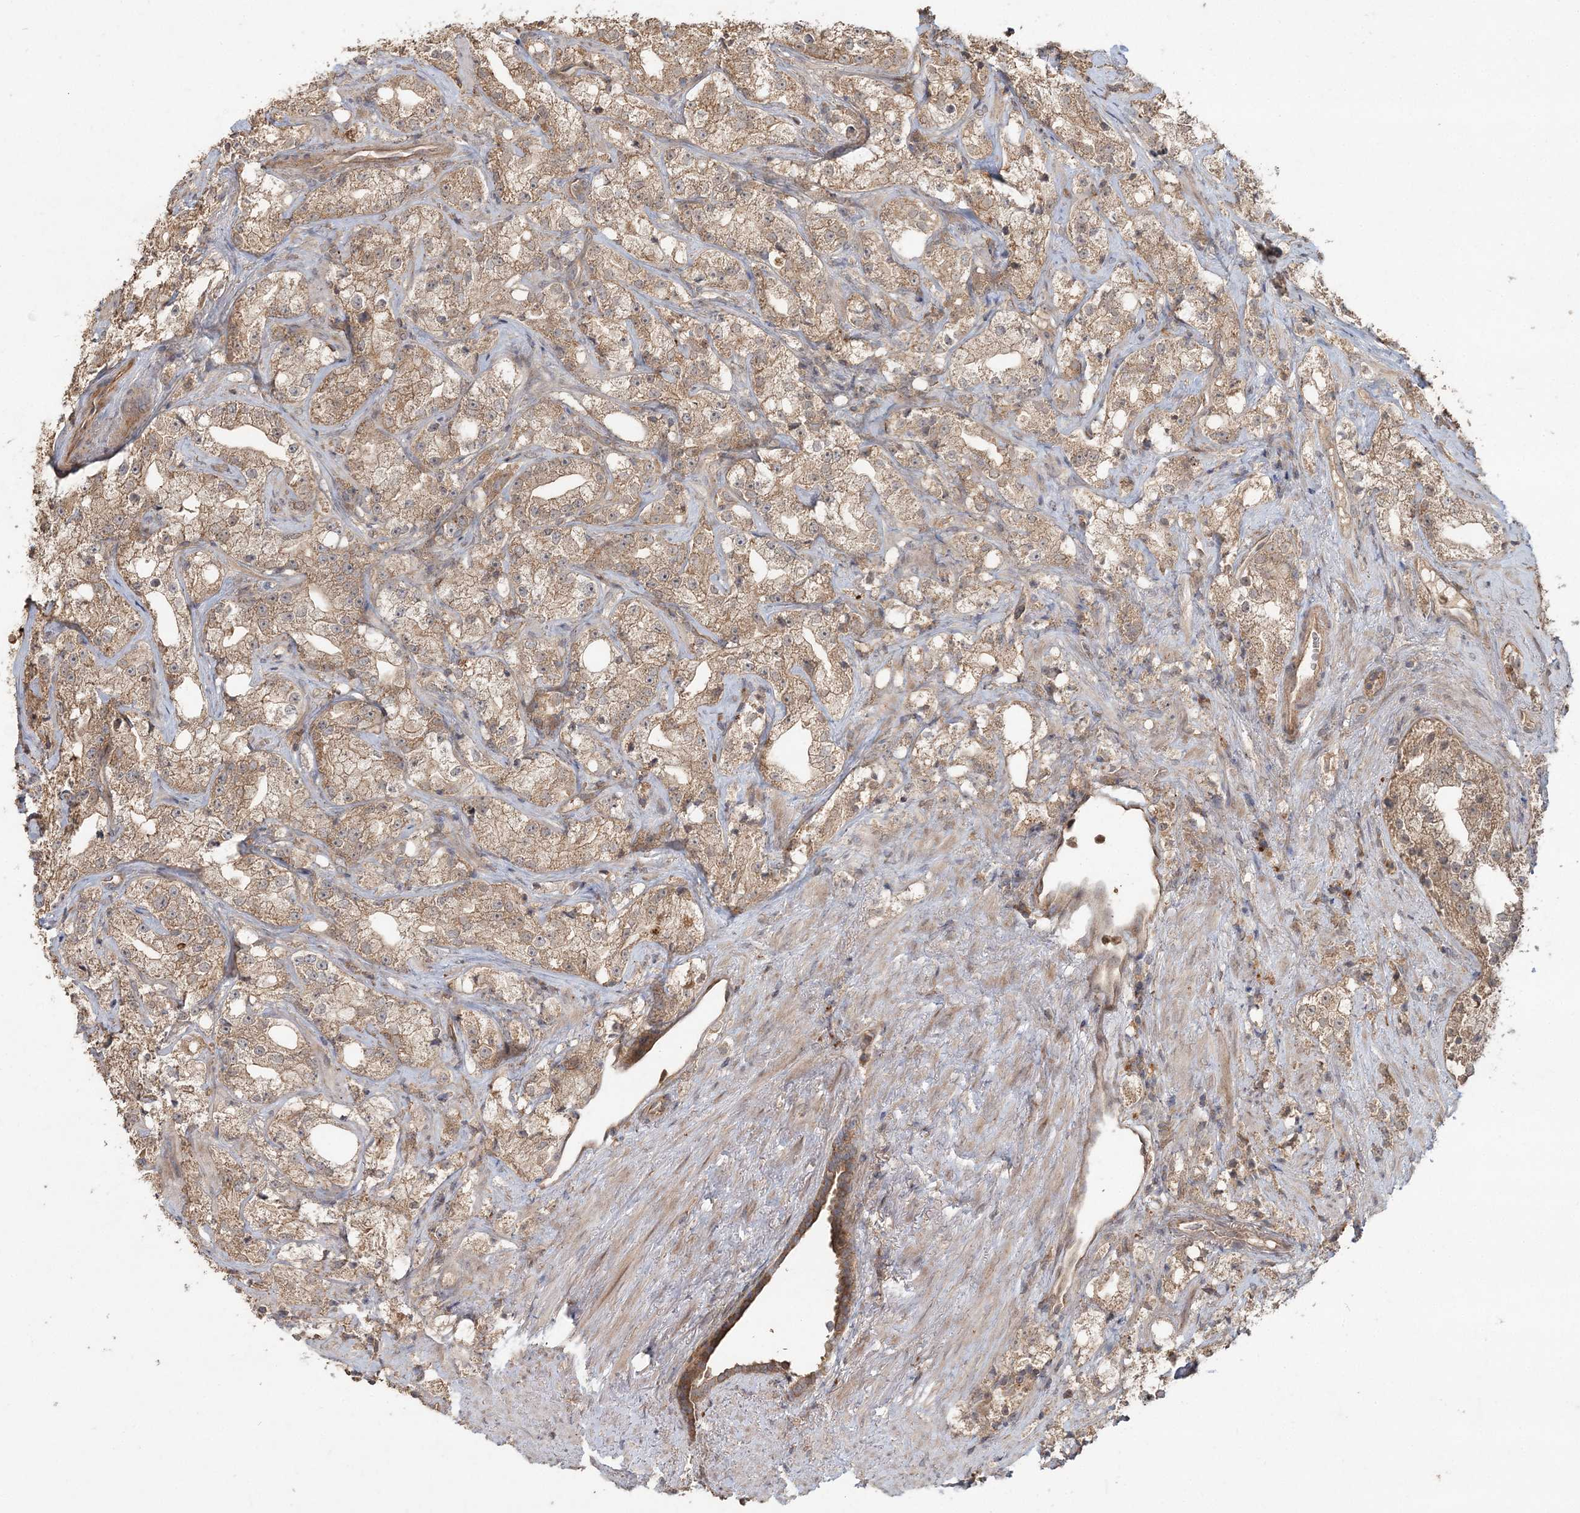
{"staining": {"intensity": "moderate", "quantity": ">75%", "location": "cytoplasmic/membranous"}, "tissue": "prostate cancer", "cell_type": "Tumor cells", "image_type": "cancer", "snomed": [{"axis": "morphology", "description": "Adenocarcinoma, High grade"}, {"axis": "topography", "description": "Prostate"}], "caption": "Brown immunohistochemical staining in human adenocarcinoma (high-grade) (prostate) shows moderate cytoplasmic/membranous positivity in approximately >75% of tumor cells.", "gene": "SPRY1", "patient": {"sex": "male", "age": 64}}